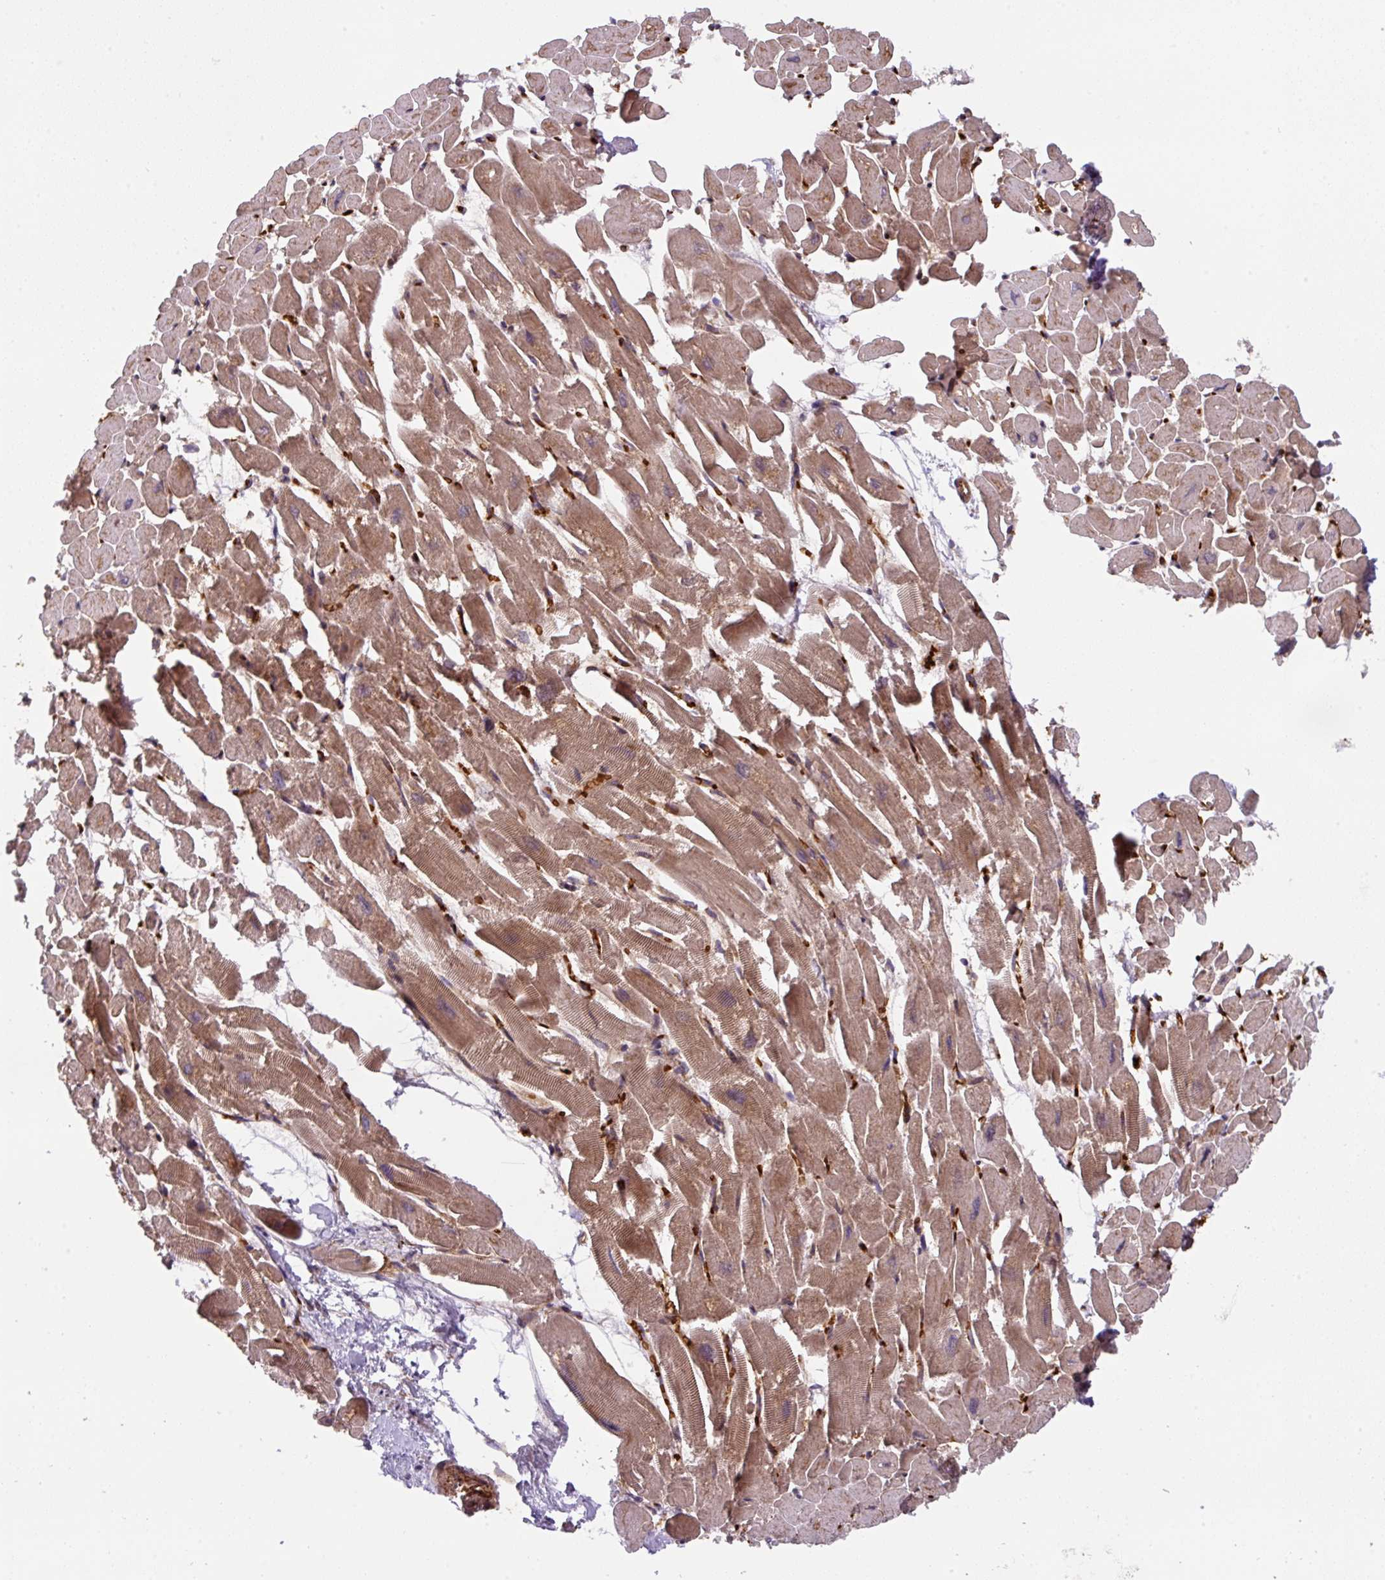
{"staining": {"intensity": "moderate", "quantity": "25%-75%", "location": "cytoplasmic/membranous"}, "tissue": "heart muscle", "cell_type": "Cardiomyocytes", "image_type": "normal", "snomed": [{"axis": "morphology", "description": "Normal tissue, NOS"}, {"axis": "topography", "description": "Heart"}], "caption": "An image showing moderate cytoplasmic/membranous expression in approximately 25%-75% of cardiomyocytes in normal heart muscle, as visualized by brown immunohistochemical staining.", "gene": "APOBEC3D", "patient": {"sex": "male", "age": 54}}